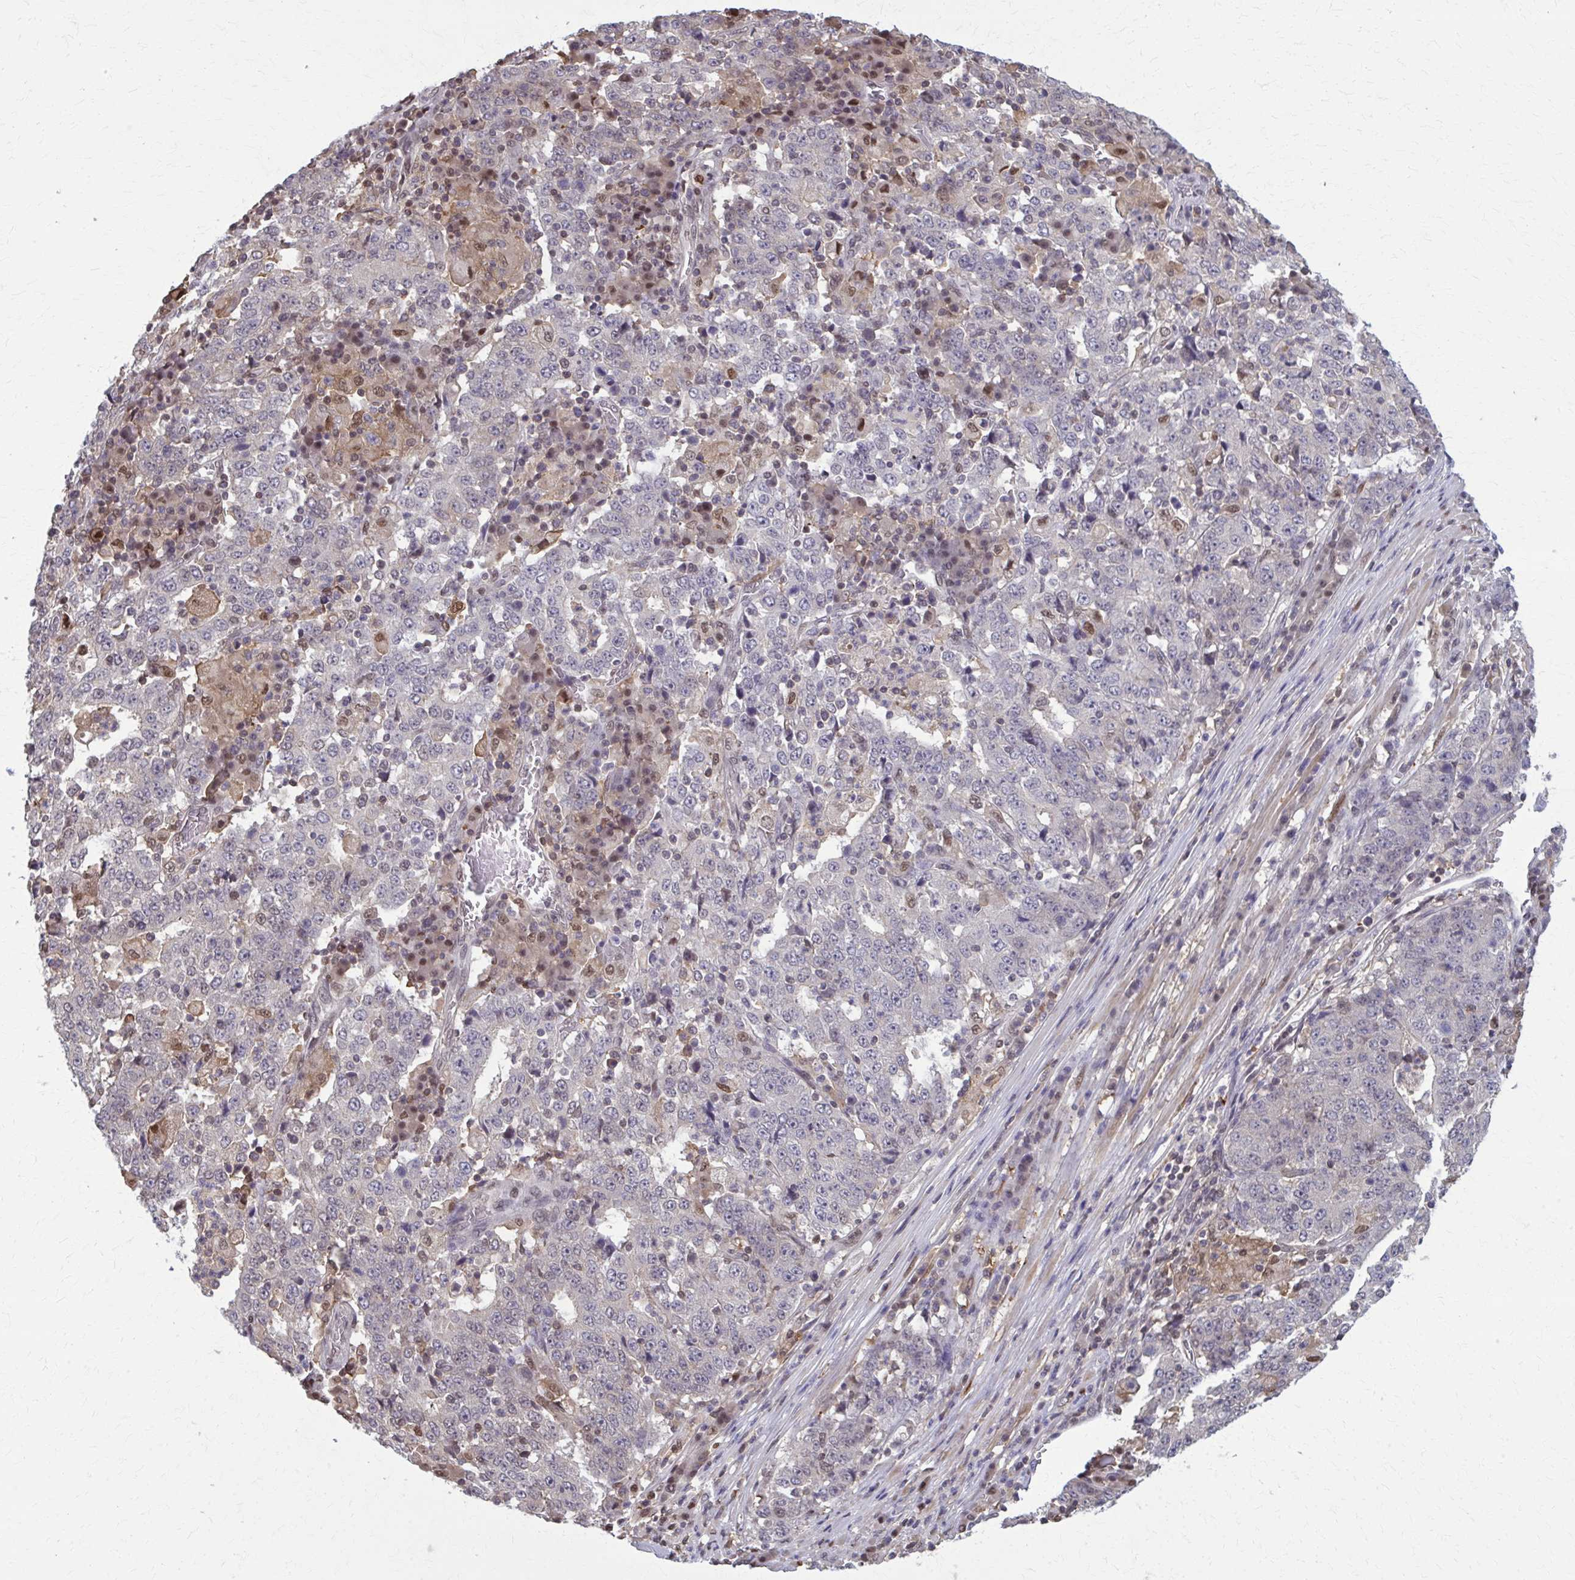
{"staining": {"intensity": "negative", "quantity": "none", "location": "none"}, "tissue": "stomach cancer", "cell_type": "Tumor cells", "image_type": "cancer", "snomed": [{"axis": "morphology", "description": "Adenocarcinoma, NOS"}, {"axis": "topography", "description": "Stomach"}], "caption": "DAB (3,3'-diaminobenzidine) immunohistochemical staining of stomach cancer displays no significant expression in tumor cells. (Brightfield microscopy of DAB immunohistochemistry at high magnification).", "gene": "MDH1", "patient": {"sex": "male", "age": 59}}